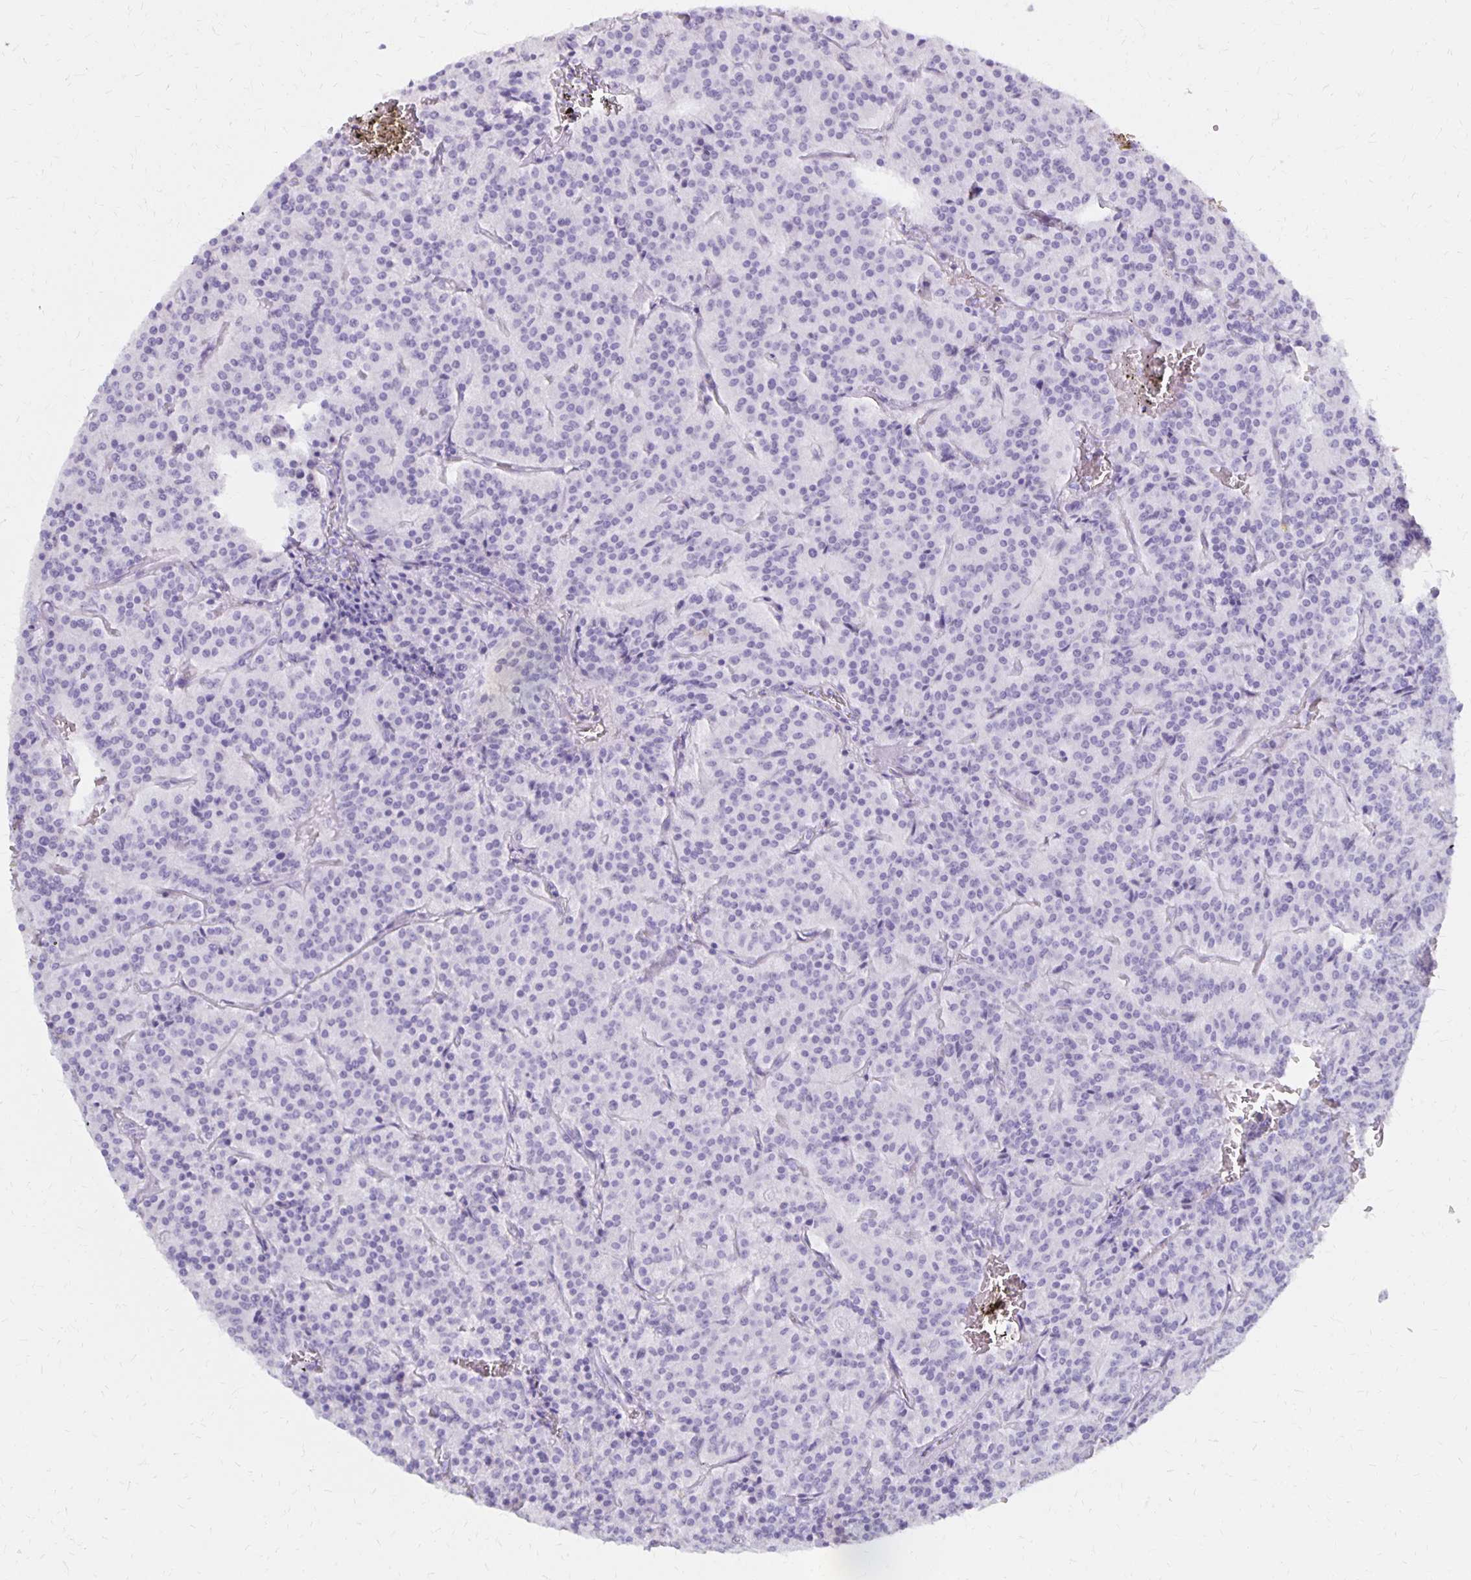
{"staining": {"intensity": "negative", "quantity": "none", "location": "none"}, "tissue": "carcinoid", "cell_type": "Tumor cells", "image_type": "cancer", "snomed": [{"axis": "morphology", "description": "Carcinoid, malignant, NOS"}, {"axis": "topography", "description": "Lung"}], "caption": "This image is of malignant carcinoid stained with IHC to label a protein in brown with the nuclei are counter-stained blue. There is no staining in tumor cells. The staining was performed using DAB (3,3'-diaminobenzidine) to visualize the protein expression in brown, while the nuclei were stained in blue with hematoxylin (Magnification: 20x).", "gene": "FNTB", "patient": {"sex": "male", "age": 70}}